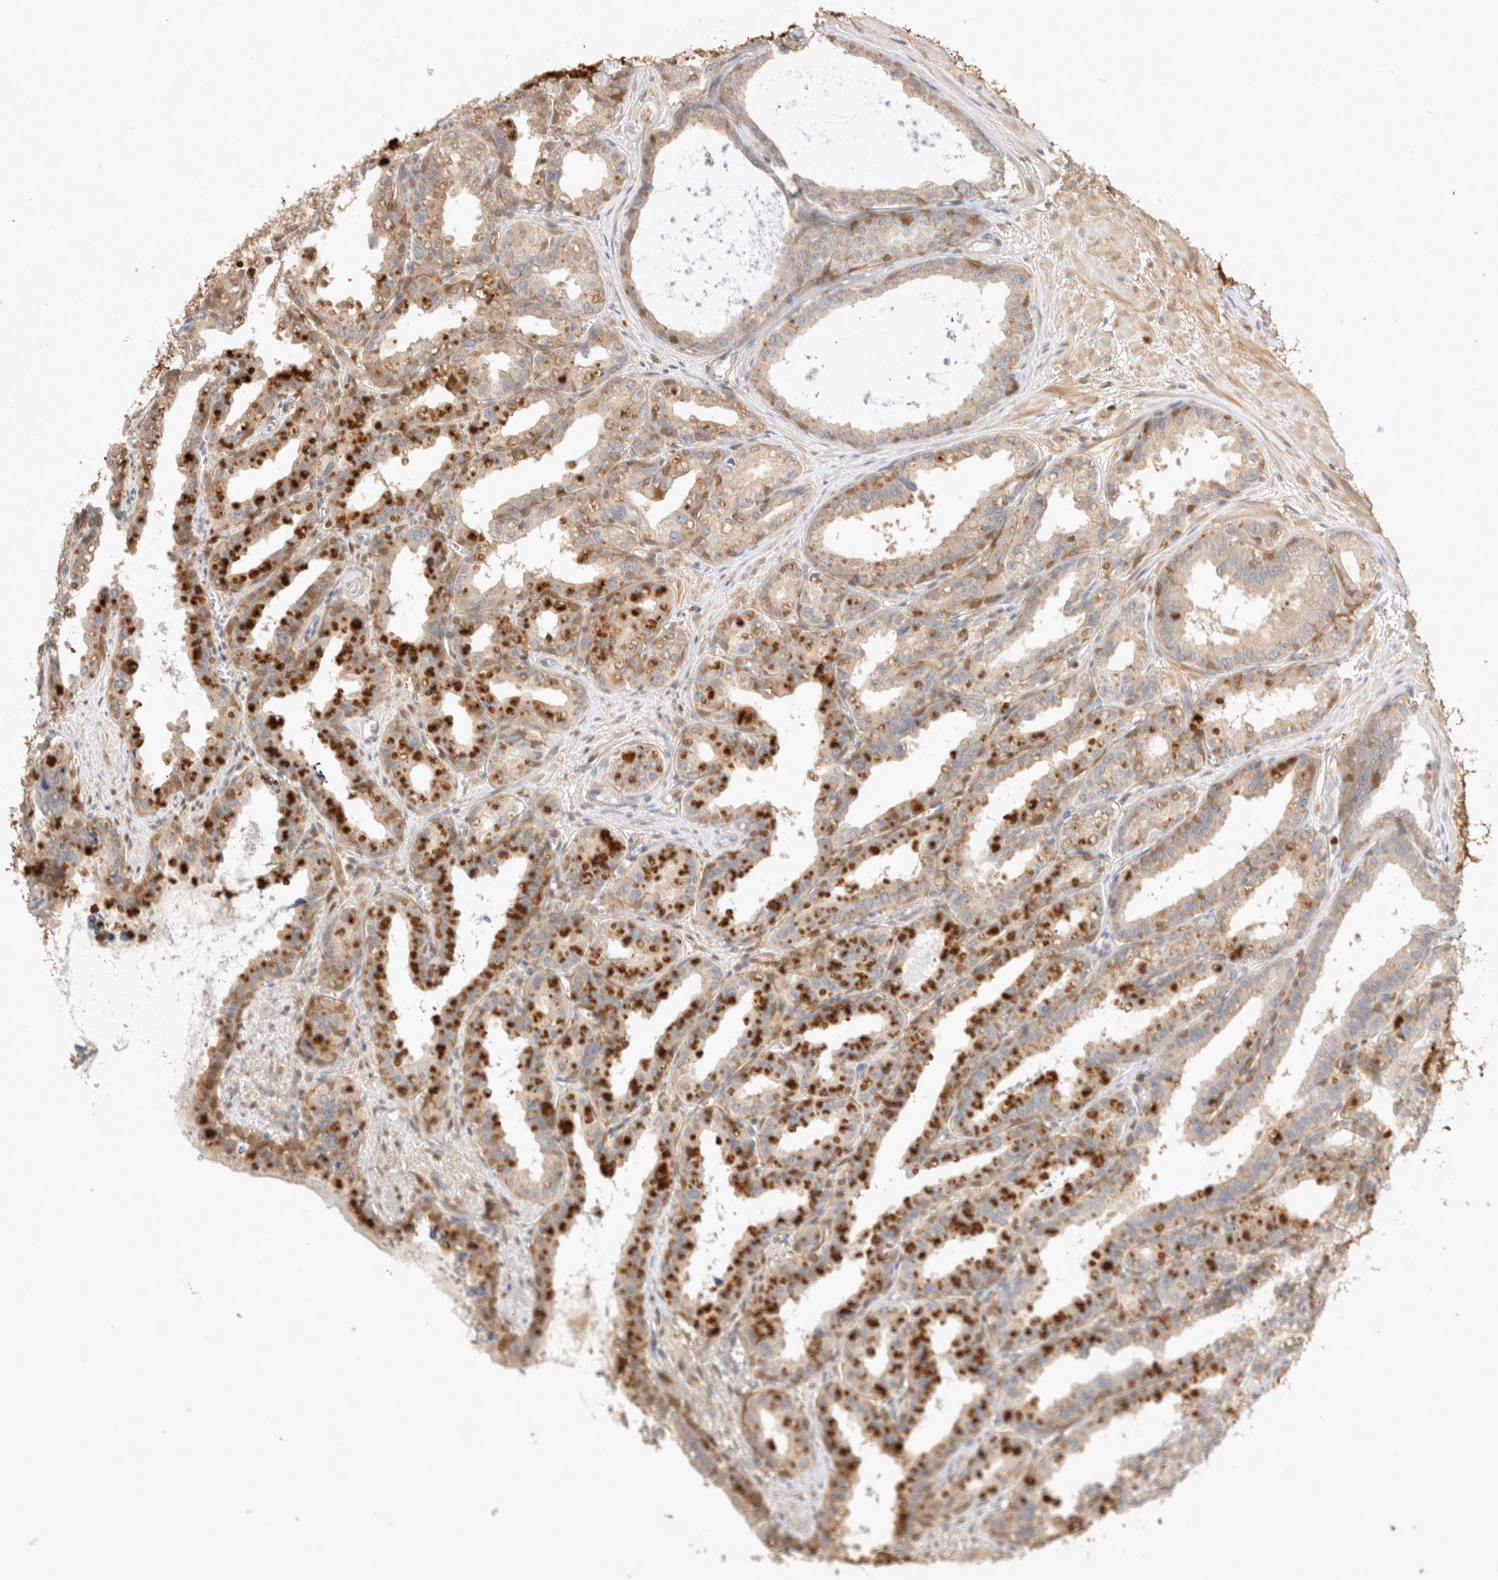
{"staining": {"intensity": "moderate", "quantity": "25%-75%", "location": "cytoplasmic/membranous"}, "tissue": "seminal vesicle", "cell_type": "Glandular cells", "image_type": "normal", "snomed": [{"axis": "morphology", "description": "Normal tissue, NOS"}, {"axis": "topography", "description": "Prostate"}, {"axis": "topography", "description": "Seminal veicle"}], "caption": "High-magnification brightfield microscopy of unremarkable seminal vesicle stained with DAB (3,3'-diaminobenzidine) (brown) and counterstained with hematoxylin (blue). glandular cells exhibit moderate cytoplasmic/membranous expression is seen in approximately25%-75% of cells. (Brightfield microscopy of DAB IHC at high magnification).", "gene": "STARD10", "patient": {"sex": "male", "age": 51}}